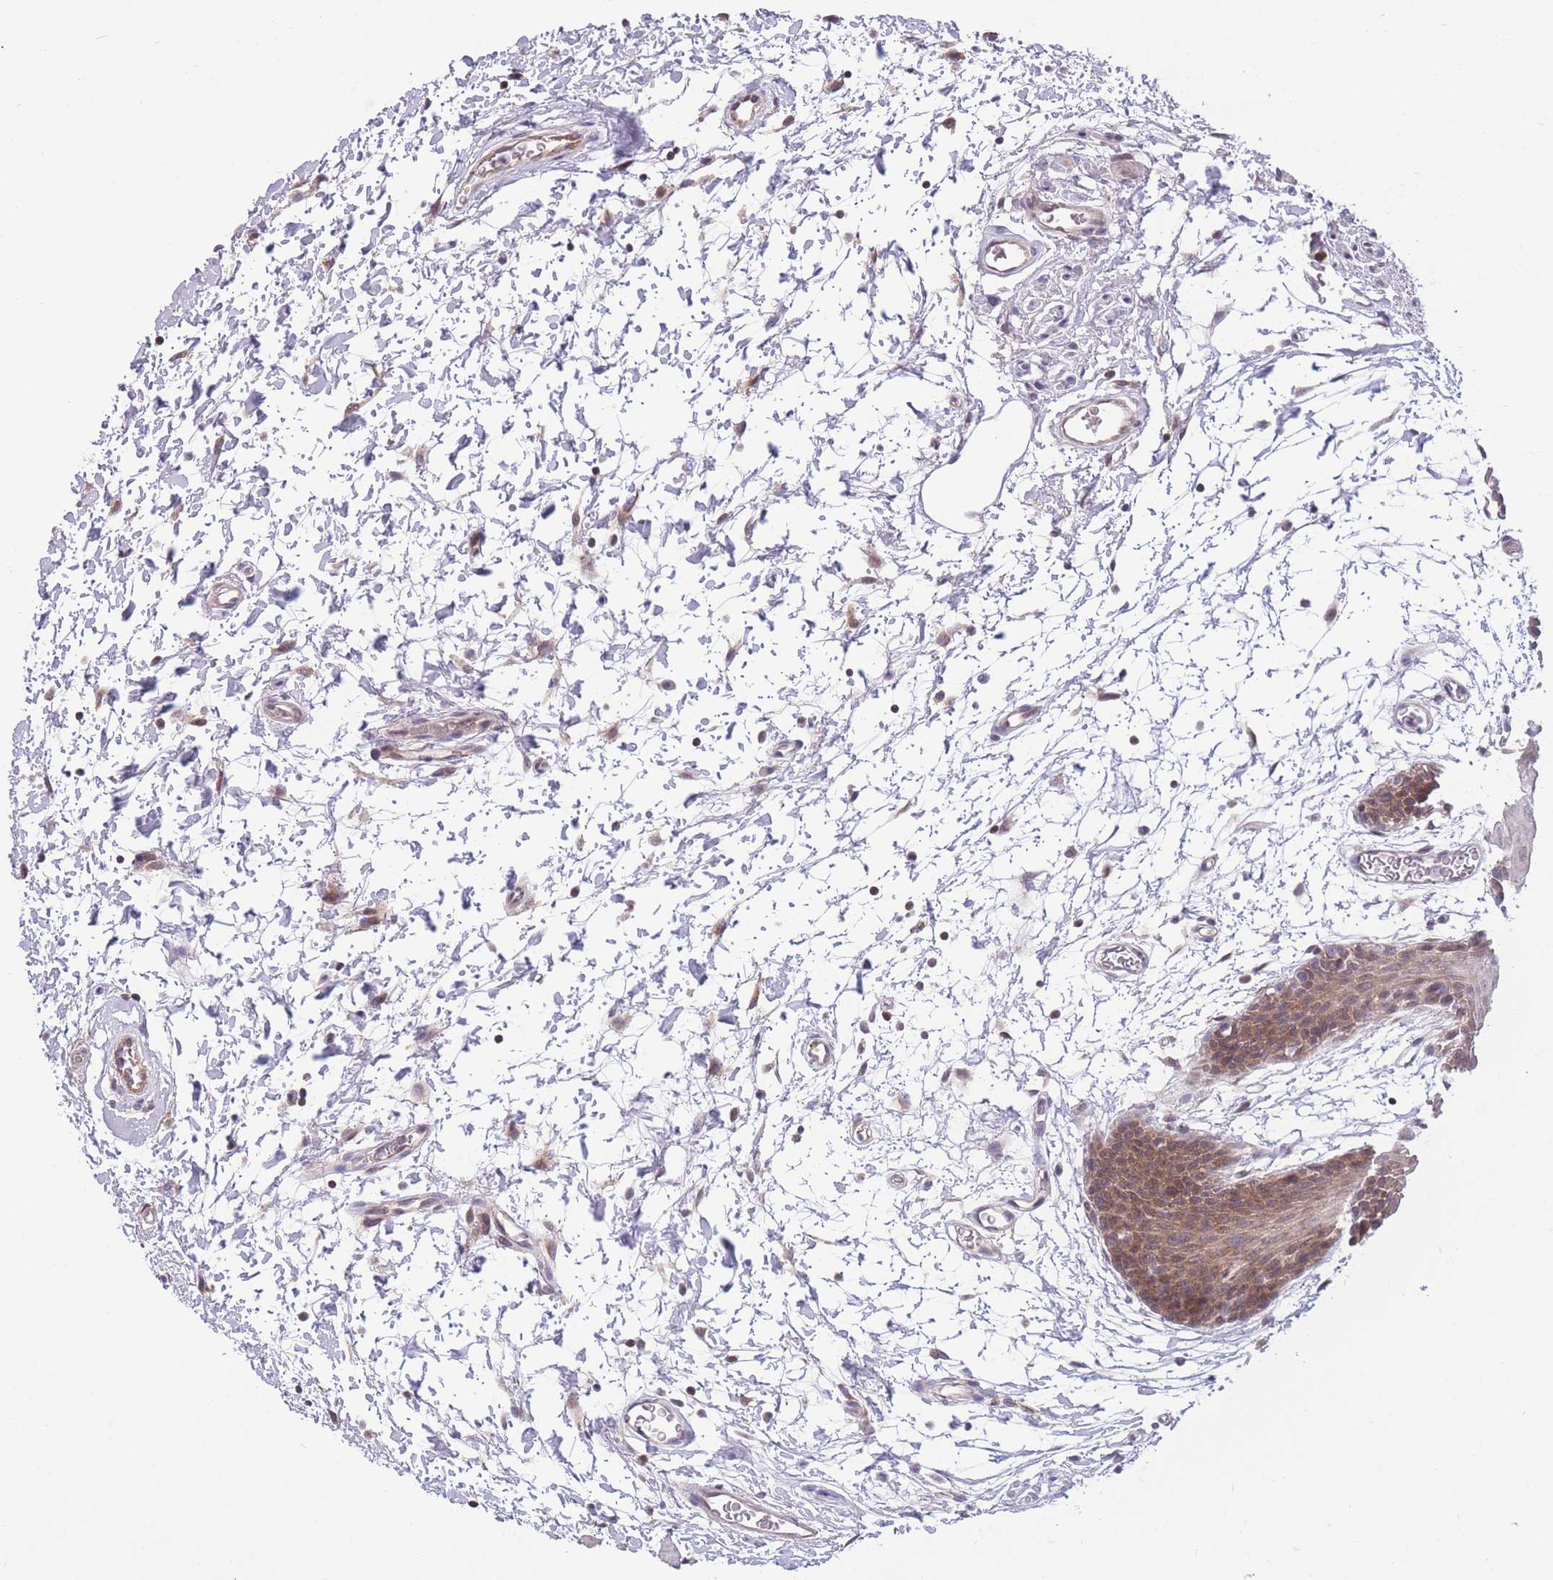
{"staining": {"intensity": "moderate", "quantity": ">75%", "location": "cytoplasmic/membranous"}, "tissue": "oral mucosa", "cell_type": "Squamous epithelial cells", "image_type": "normal", "snomed": [{"axis": "morphology", "description": "Normal tissue, NOS"}, {"axis": "topography", "description": "Skeletal muscle"}, {"axis": "topography", "description": "Oral tissue"}, {"axis": "topography", "description": "Salivary gland"}, {"axis": "topography", "description": "Peripheral nerve tissue"}], "caption": "This is a micrograph of immunohistochemistry (IHC) staining of unremarkable oral mucosa, which shows moderate expression in the cytoplasmic/membranous of squamous epithelial cells.", "gene": "RIC8A", "patient": {"sex": "male", "age": 54}}